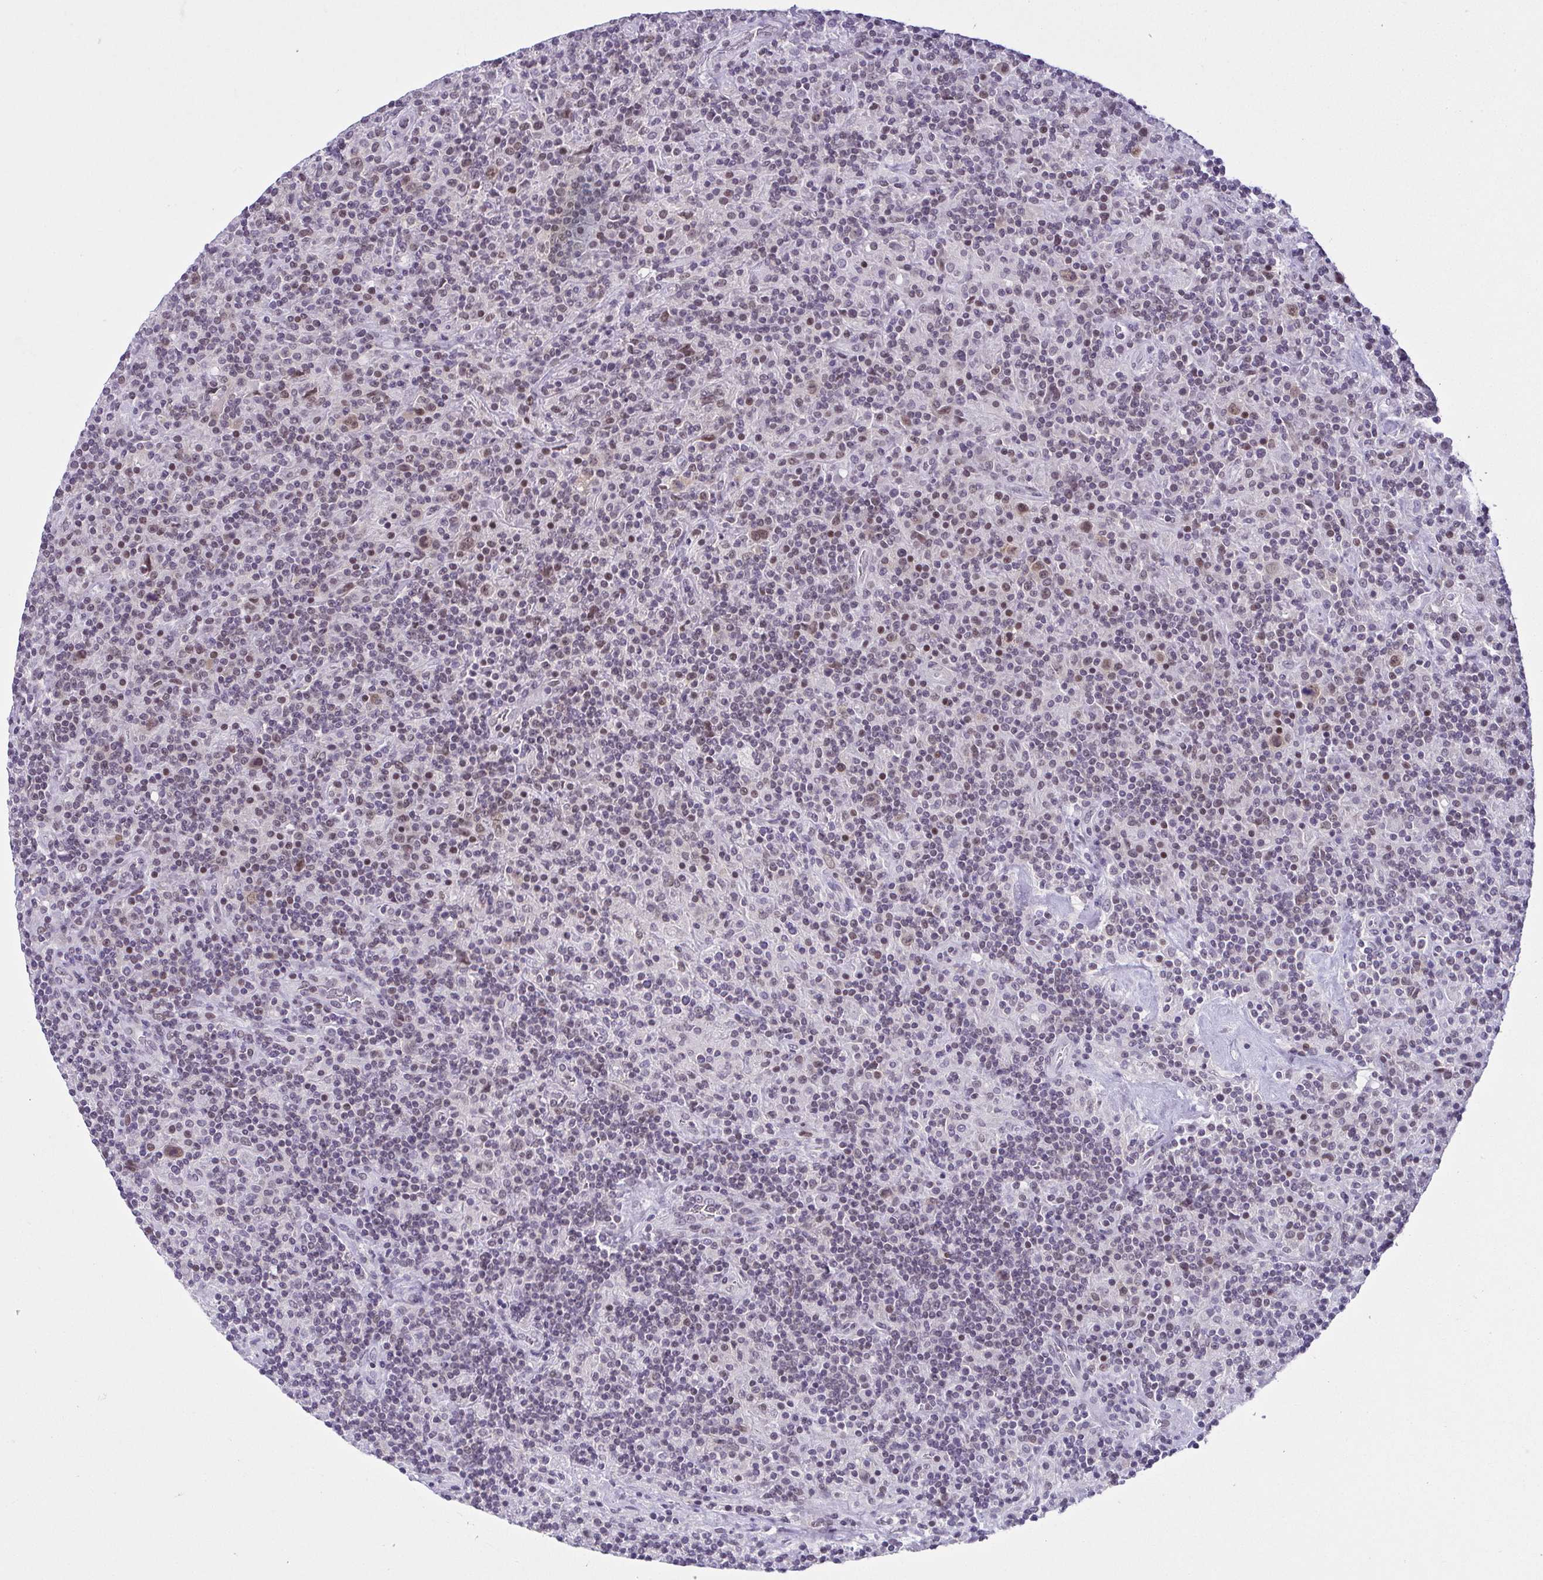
{"staining": {"intensity": "weak", "quantity": "25%-75%", "location": "nuclear"}, "tissue": "lymphoma", "cell_type": "Tumor cells", "image_type": "cancer", "snomed": [{"axis": "morphology", "description": "Hodgkin's disease, NOS"}, {"axis": "topography", "description": "Lymph node"}], "caption": "The immunohistochemical stain shows weak nuclear expression in tumor cells of lymphoma tissue.", "gene": "RBM3", "patient": {"sex": "male", "age": 70}}